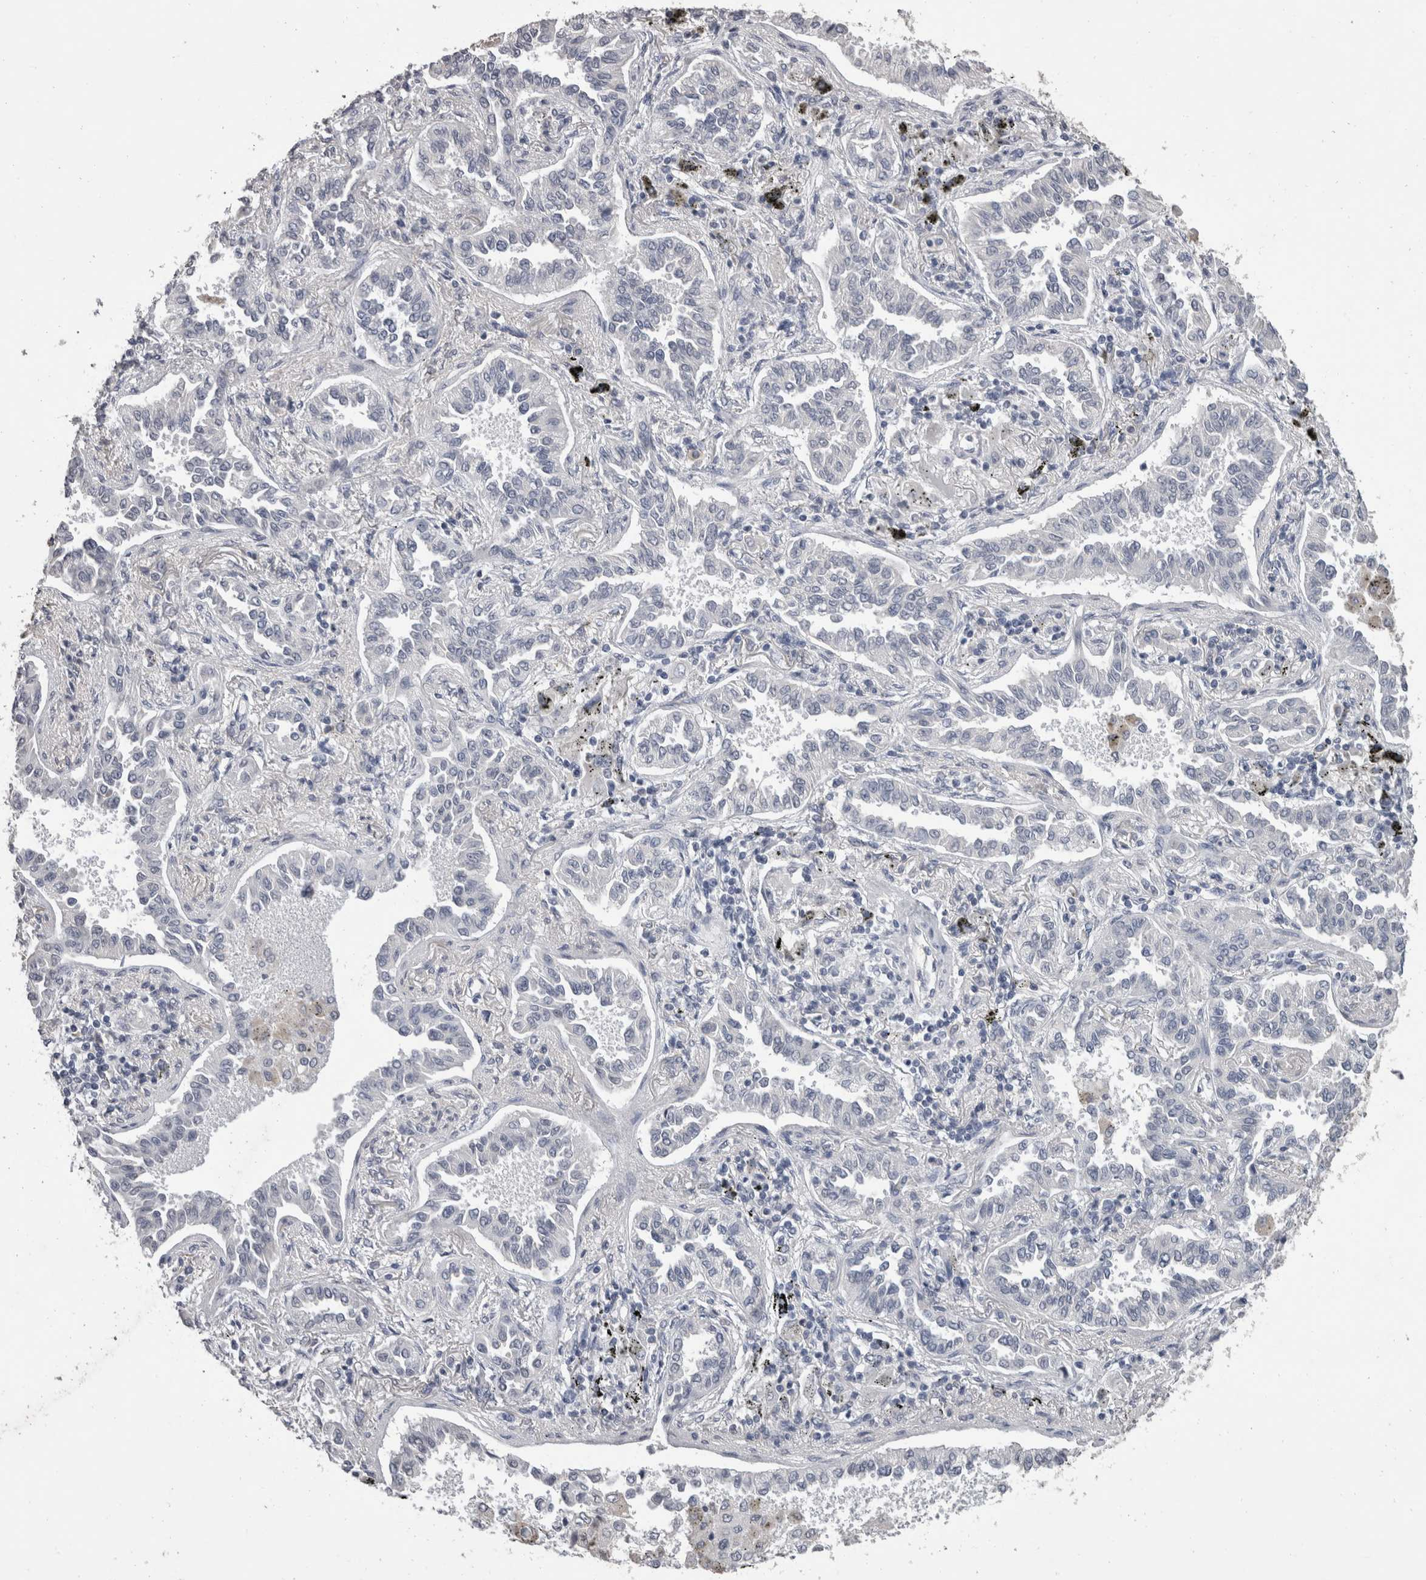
{"staining": {"intensity": "negative", "quantity": "none", "location": "none"}, "tissue": "lung cancer", "cell_type": "Tumor cells", "image_type": "cancer", "snomed": [{"axis": "morphology", "description": "Normal tissue, NOS"}, {"axis": "morphology", "description": "Adenocarcinoma, NOS"}, {"axis": "topography", "description": "Lung"}], "caption": "Human lung cancer stained for a protein using immunohistochemistry exhibits no staining in tumor cells.", "gene": "DDX17", "patient": {"sex": "male", "age": 59}}